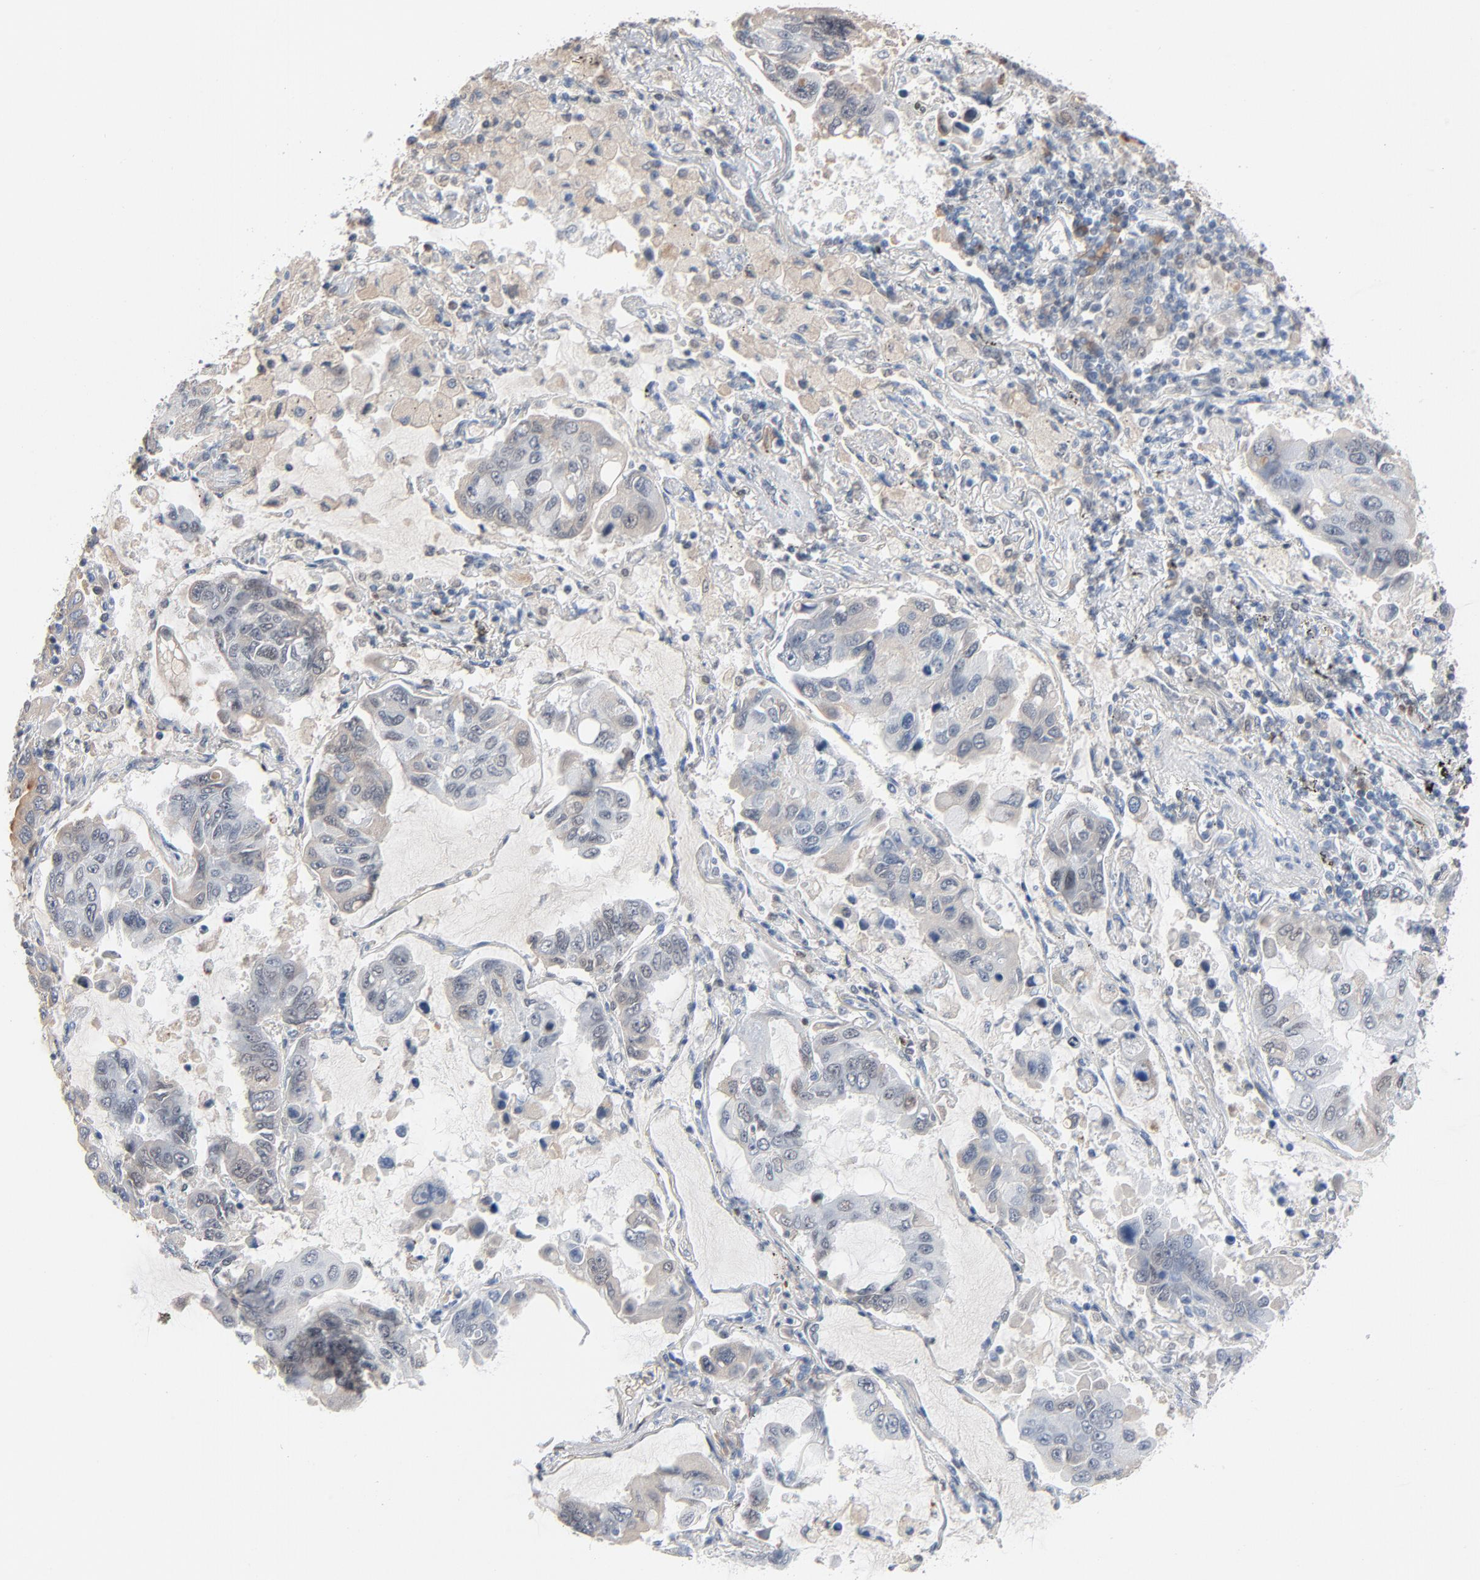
{"staining": {"intensity": "negative", "quantity": "none", "location": "none"}, "tissue": "lung cancer", "cell_type": "Tumor cells", "image_type": "cancer", "snomed": [{"axis": "morphology", "description": "Adenocarcinoma, NOS"}, {"axis": "topography", "description": "Lung"}], "caption": "IHC micrograph of neoplastic tissue: lung cancer (adenocarcinoma) stained with DAB (3,3'-diaminobenzidine) exhibits no significant protein expression in tumor cells. (DAB IHC with hematoxylin counter stain).", "gene": "FOXP1", "patient": {"sex": "male", "age": 64}}